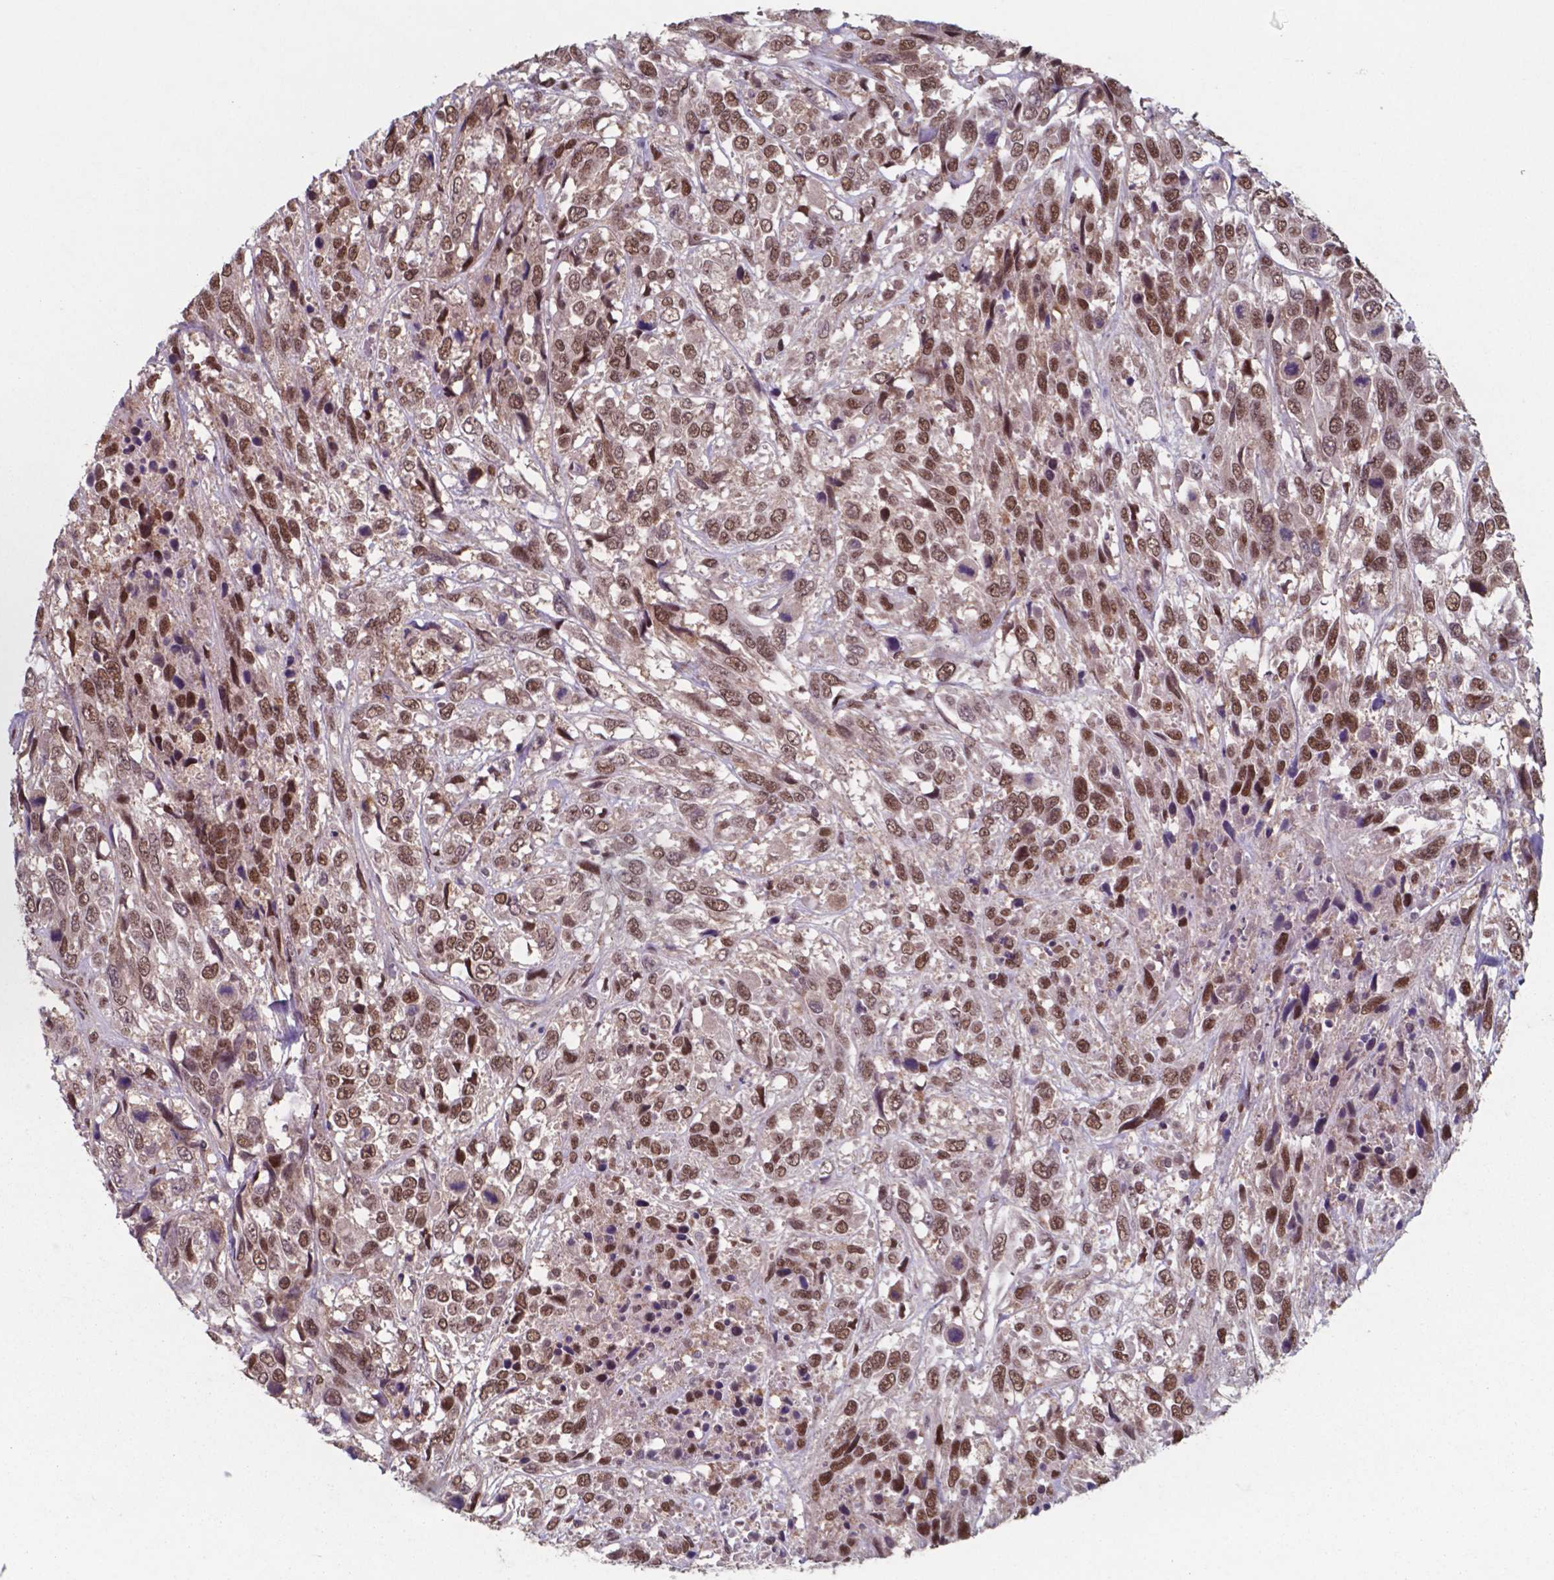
{"staining": {"intensity": "moderate", "quantity": ">75%", "location": "nuclear"}, "tissue": "urothelial cancer", "cell_type": "Tumor cells", "image_type": "cancer", "snomed": [{"axis": "morphology", "description": "Urothelial carcinoma, High grade"}, {"axis": "topography", "description": "Urinary bladder"}], "caption": "This is an image of immunohistochemistry staining of urothelial cancer, which shows moderate staining in the nuclear of tumor cells.", "gene": "UBA1", "patient": {"sex": "female", "age": 70}}